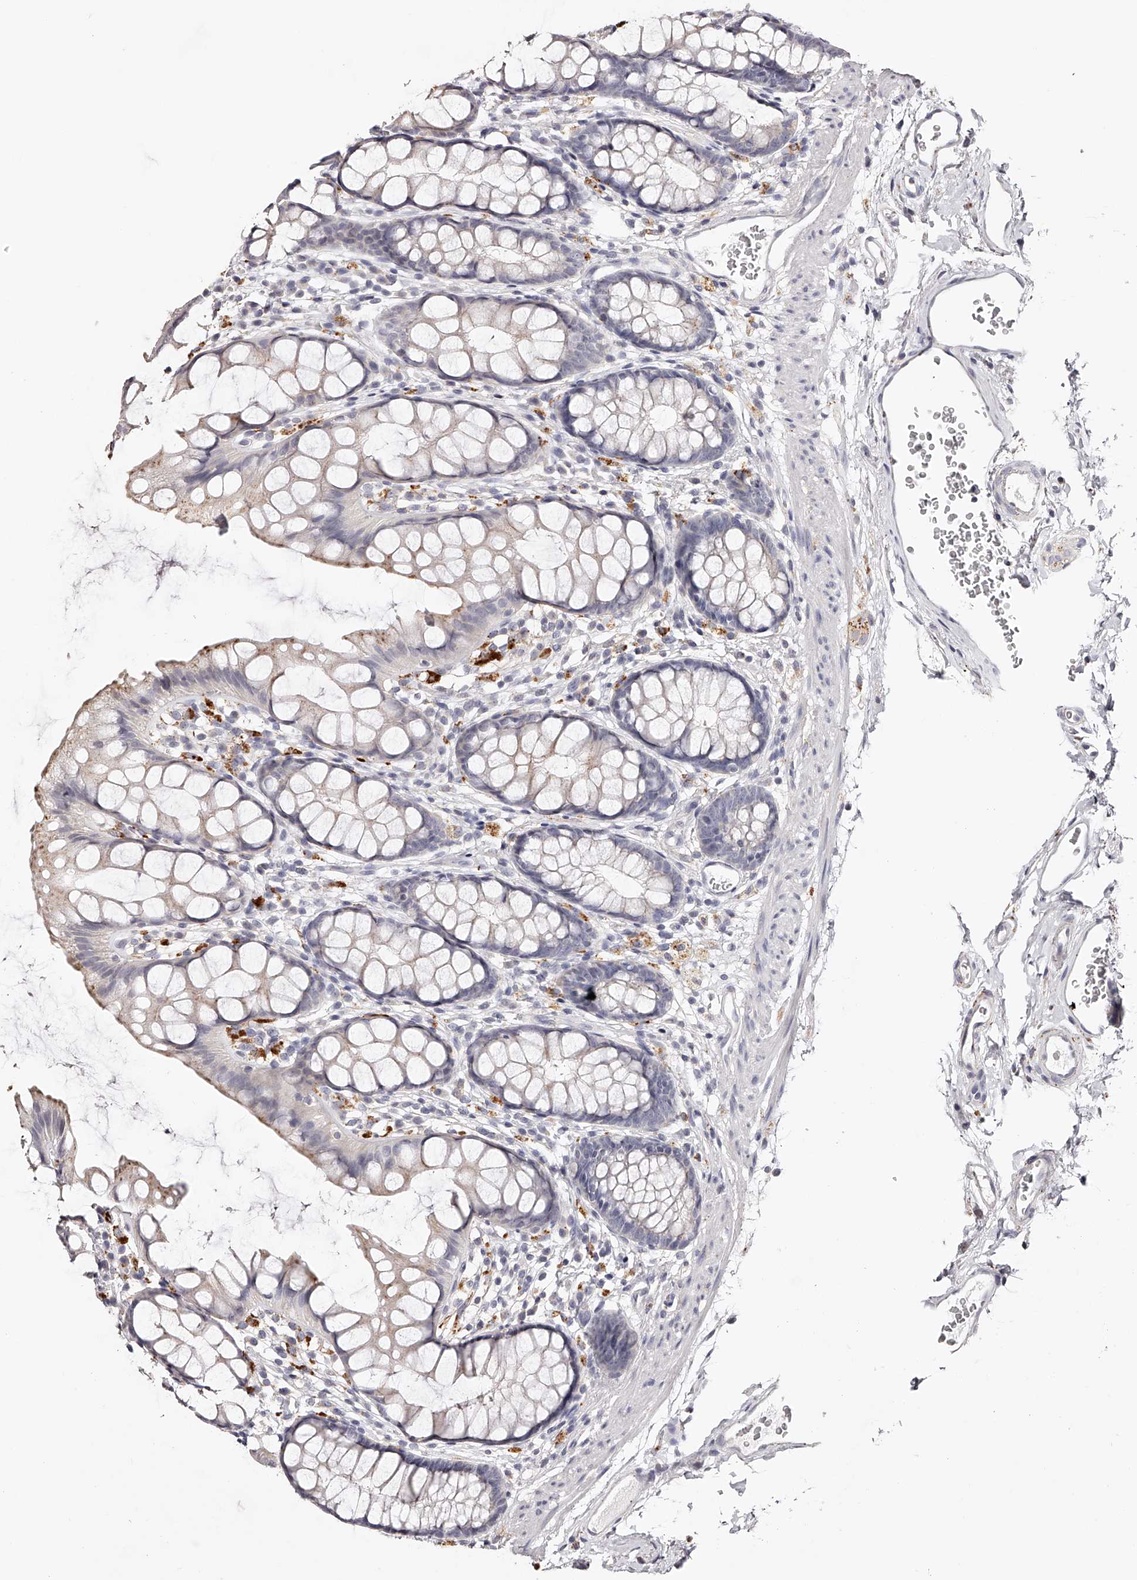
{"staining": {"intensity": "negative", "quantity": "none", "location": "none"}, "tissue": "rectum", "cell_type": "Glandular cells", "image_type": "normal", "snomed": [{"axis": "morphology", "description": "Normal tissue, NOS"}, {"axis": "topography", "description": "Rectum"}], "caption": "Glandular cells are negative for brown protein staining in normal rectum. (Stains: DAB immunohistochemistry with hematoxylin counter stain, Microscopy: brightfield microscopy at high magnification).", "gene": "SLC35D3", "patient": {"sex": "female", "age": 65}}